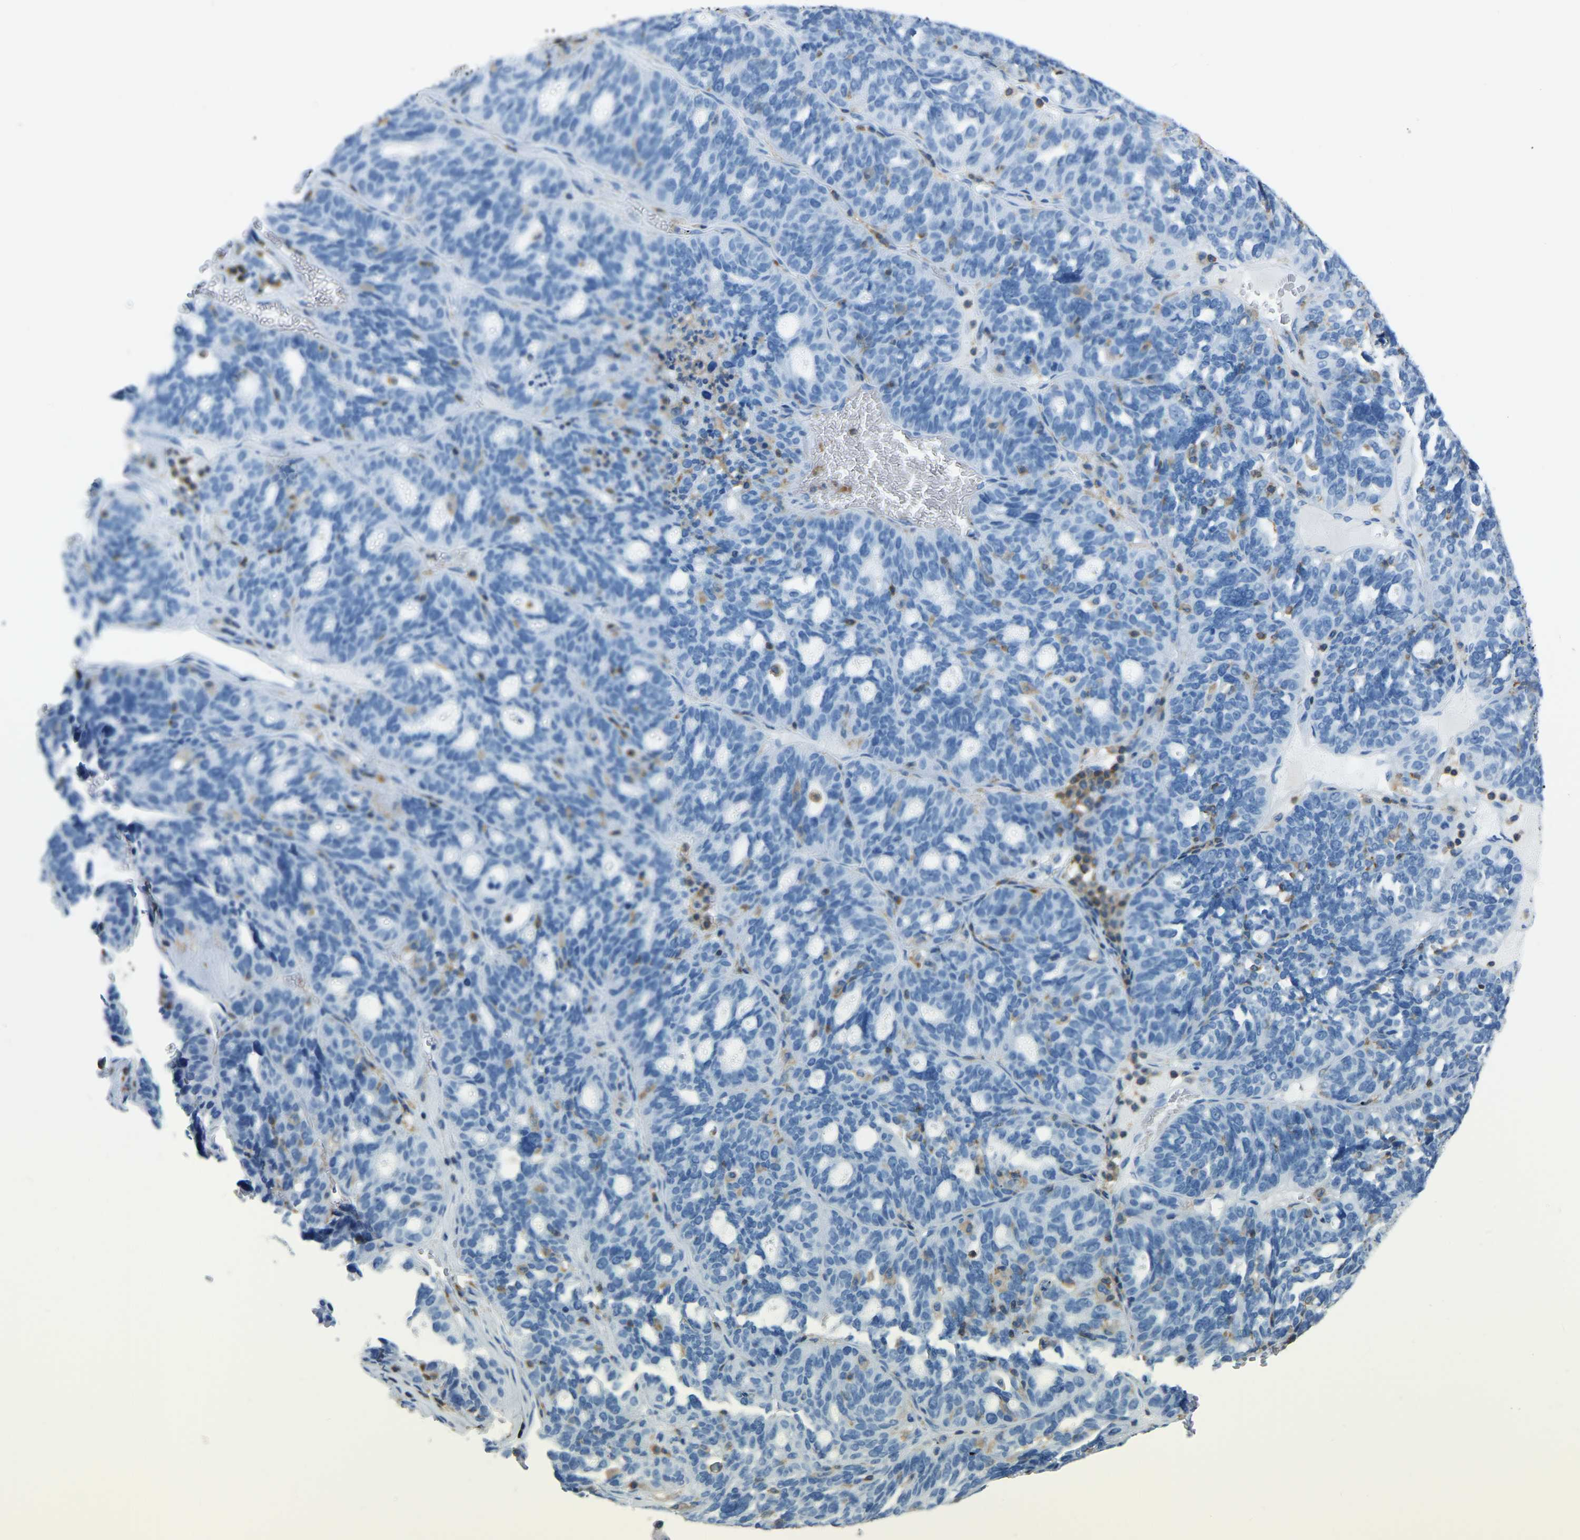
{"staining": {"intensity": "negative", "quantity": "none", "location": "none"}, "tissue": "ovarian cancer", "cell_type": "Tumor cells", "image_type": "cancer", "snomed": [{"axis": "morphology", "description": "Cystadenocarcinoma, serous, NOS"}, {"axis": "topography", "description": "Ovary"}], "caption": "Immunohistochemistry (IHC) of ovarian serous cystadenocarcinoma reveals no expression in tumor cells.", "gene": "ARHGAP45", "patient": {"sex": "female", "age": 59}}